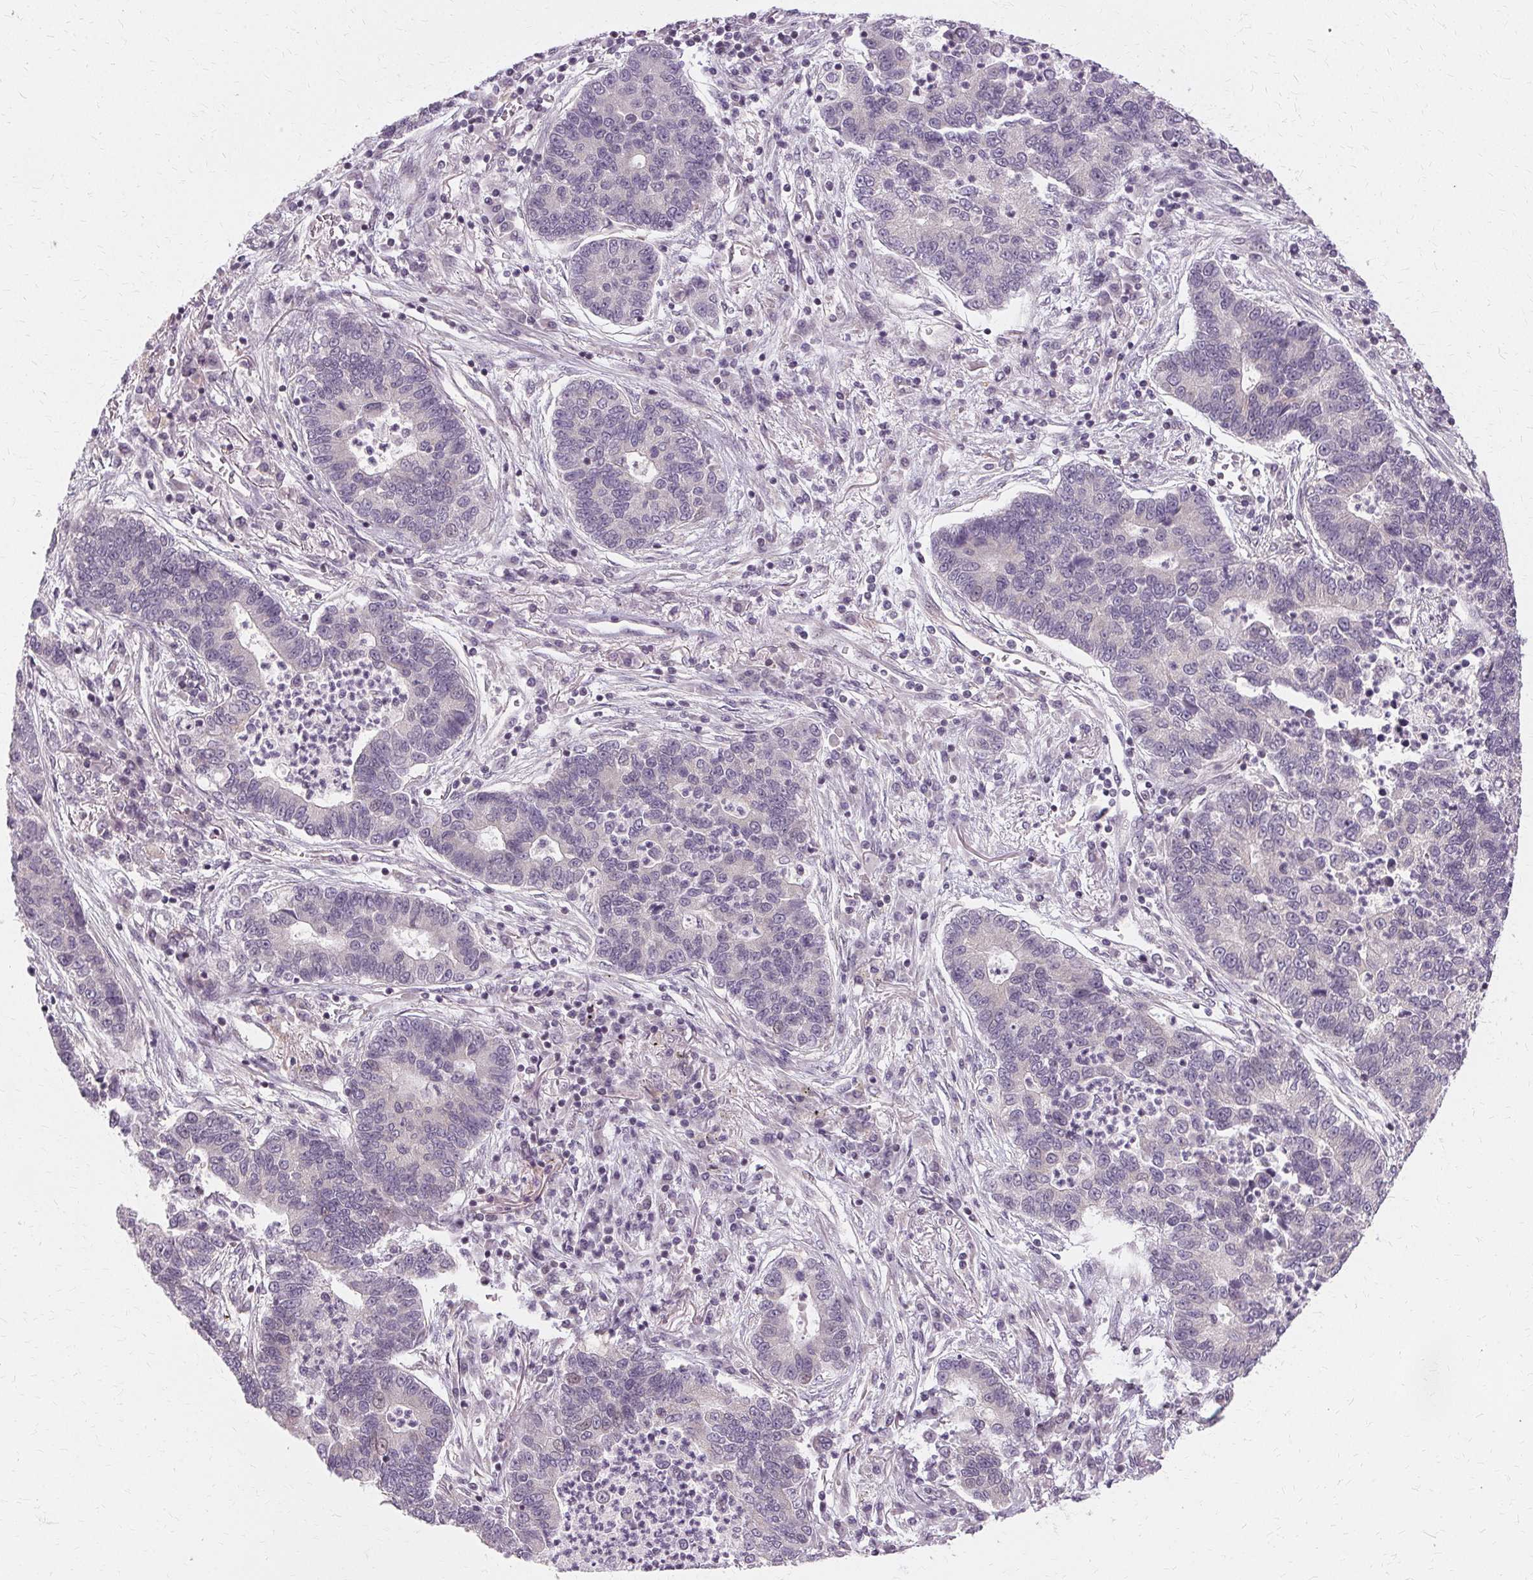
{"staining": {"intensity": "negative", "quantity": "none", "location": "none"}, "tissue": "lung cancer", "cell_type": "Tumor cells", "image_type": "cancer", "snomed": [{"axis": "morphology", "description": "Adenocarcinoma, NOS"}, {"axis": "topography", "description": "Lung"}], "caption": "Tumor cells are negative for protein expression in human lung adenocarcinoma.", "gene": "USP8", "patient": {"sex": "female", "age": 57}}